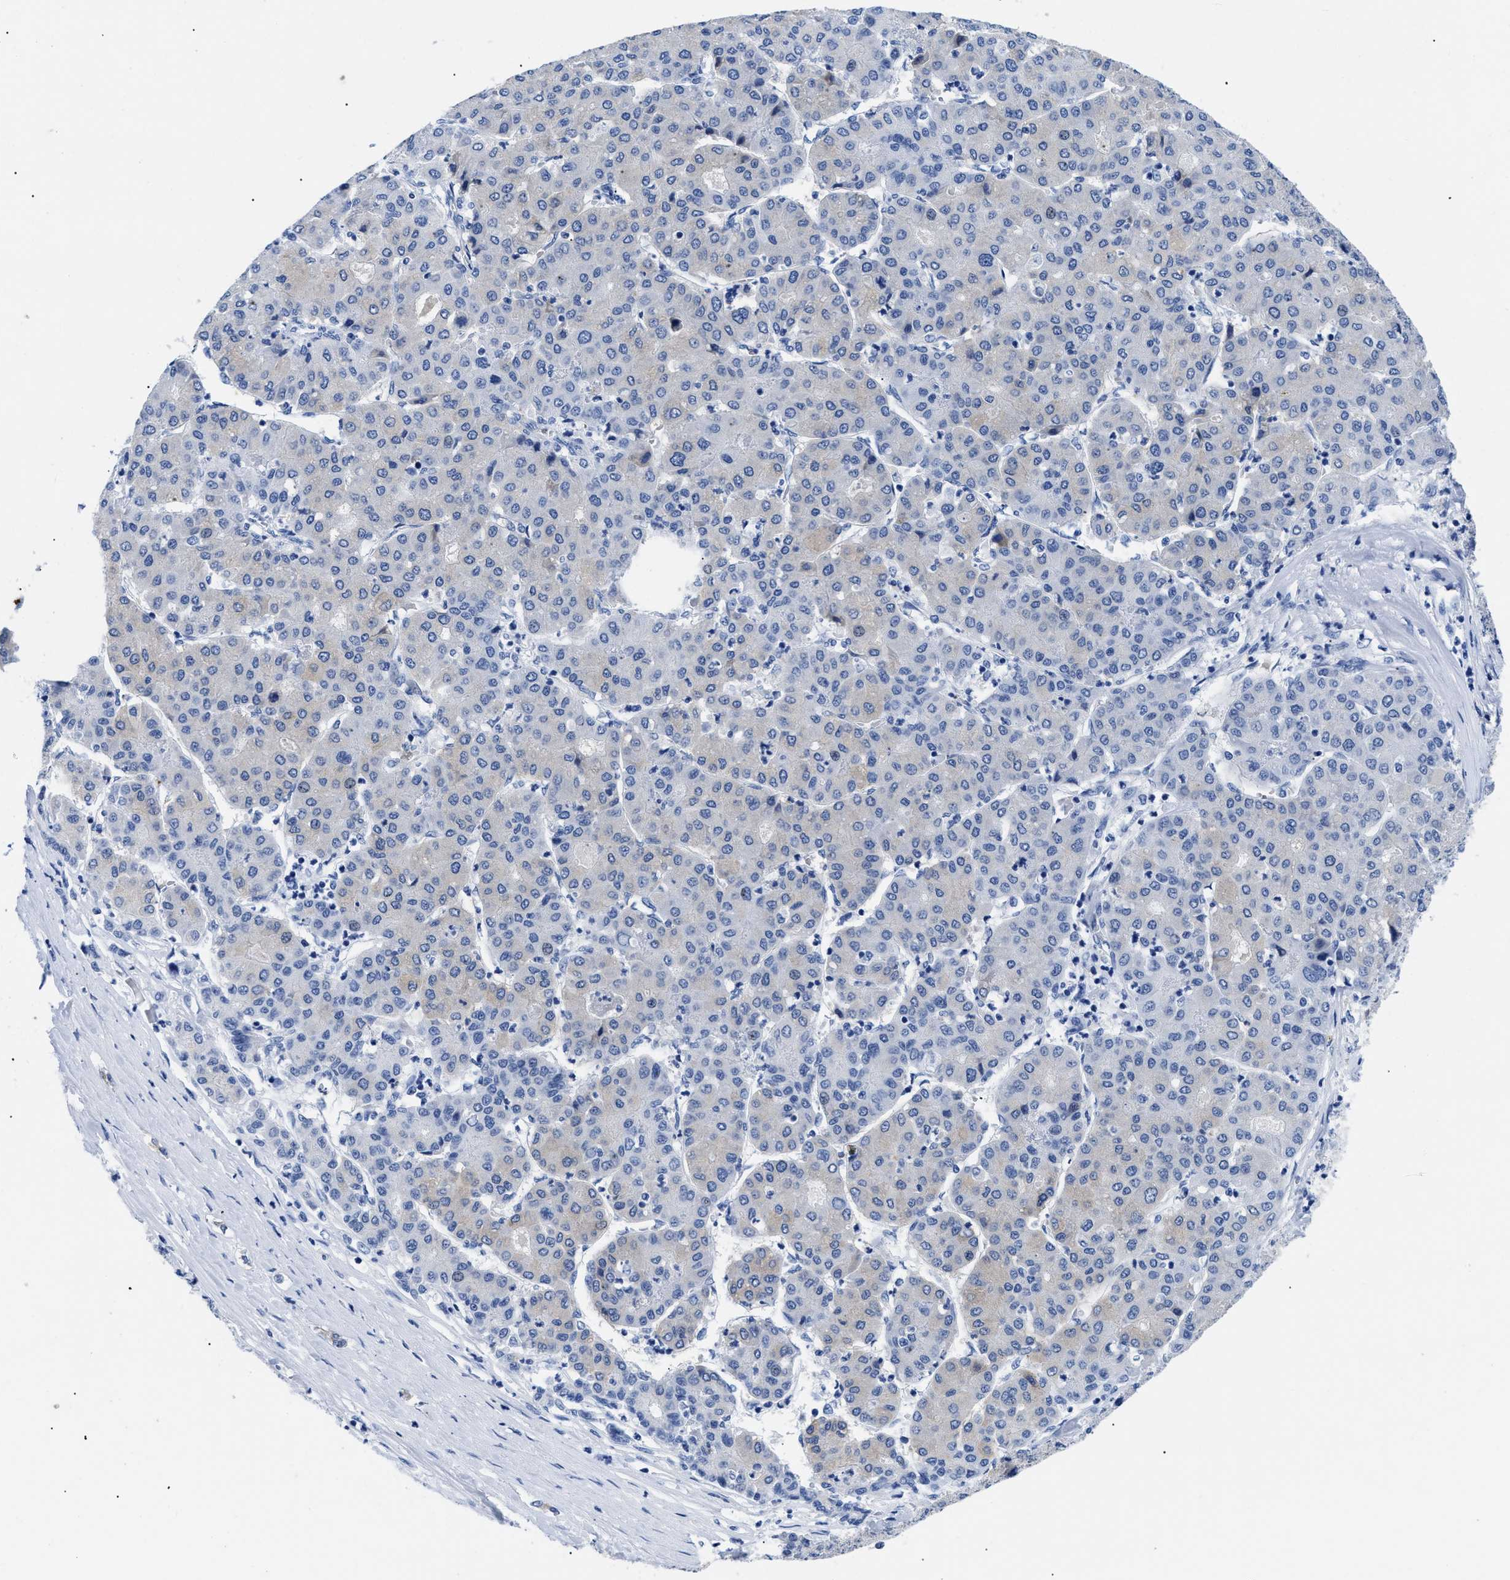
{"staining": {"intensity": "negative", "quantity": "none", "location": "none"}, "tissue": "liver cancer", "cell_type": "Tumor cells", "image_type": "cancer", "snomed": [{"axis": "morphology", "description": "Carcinoma, Hepatocellular, NOS"}, {"axis": "topography", "description": "Liver"}], "caption": "The histopathology image shows no staining of tumor cells in liver cancer (hepatocellular carcinoma).", "gene": "TMEM68", "patient": {"sex": "male", "age": 65}}